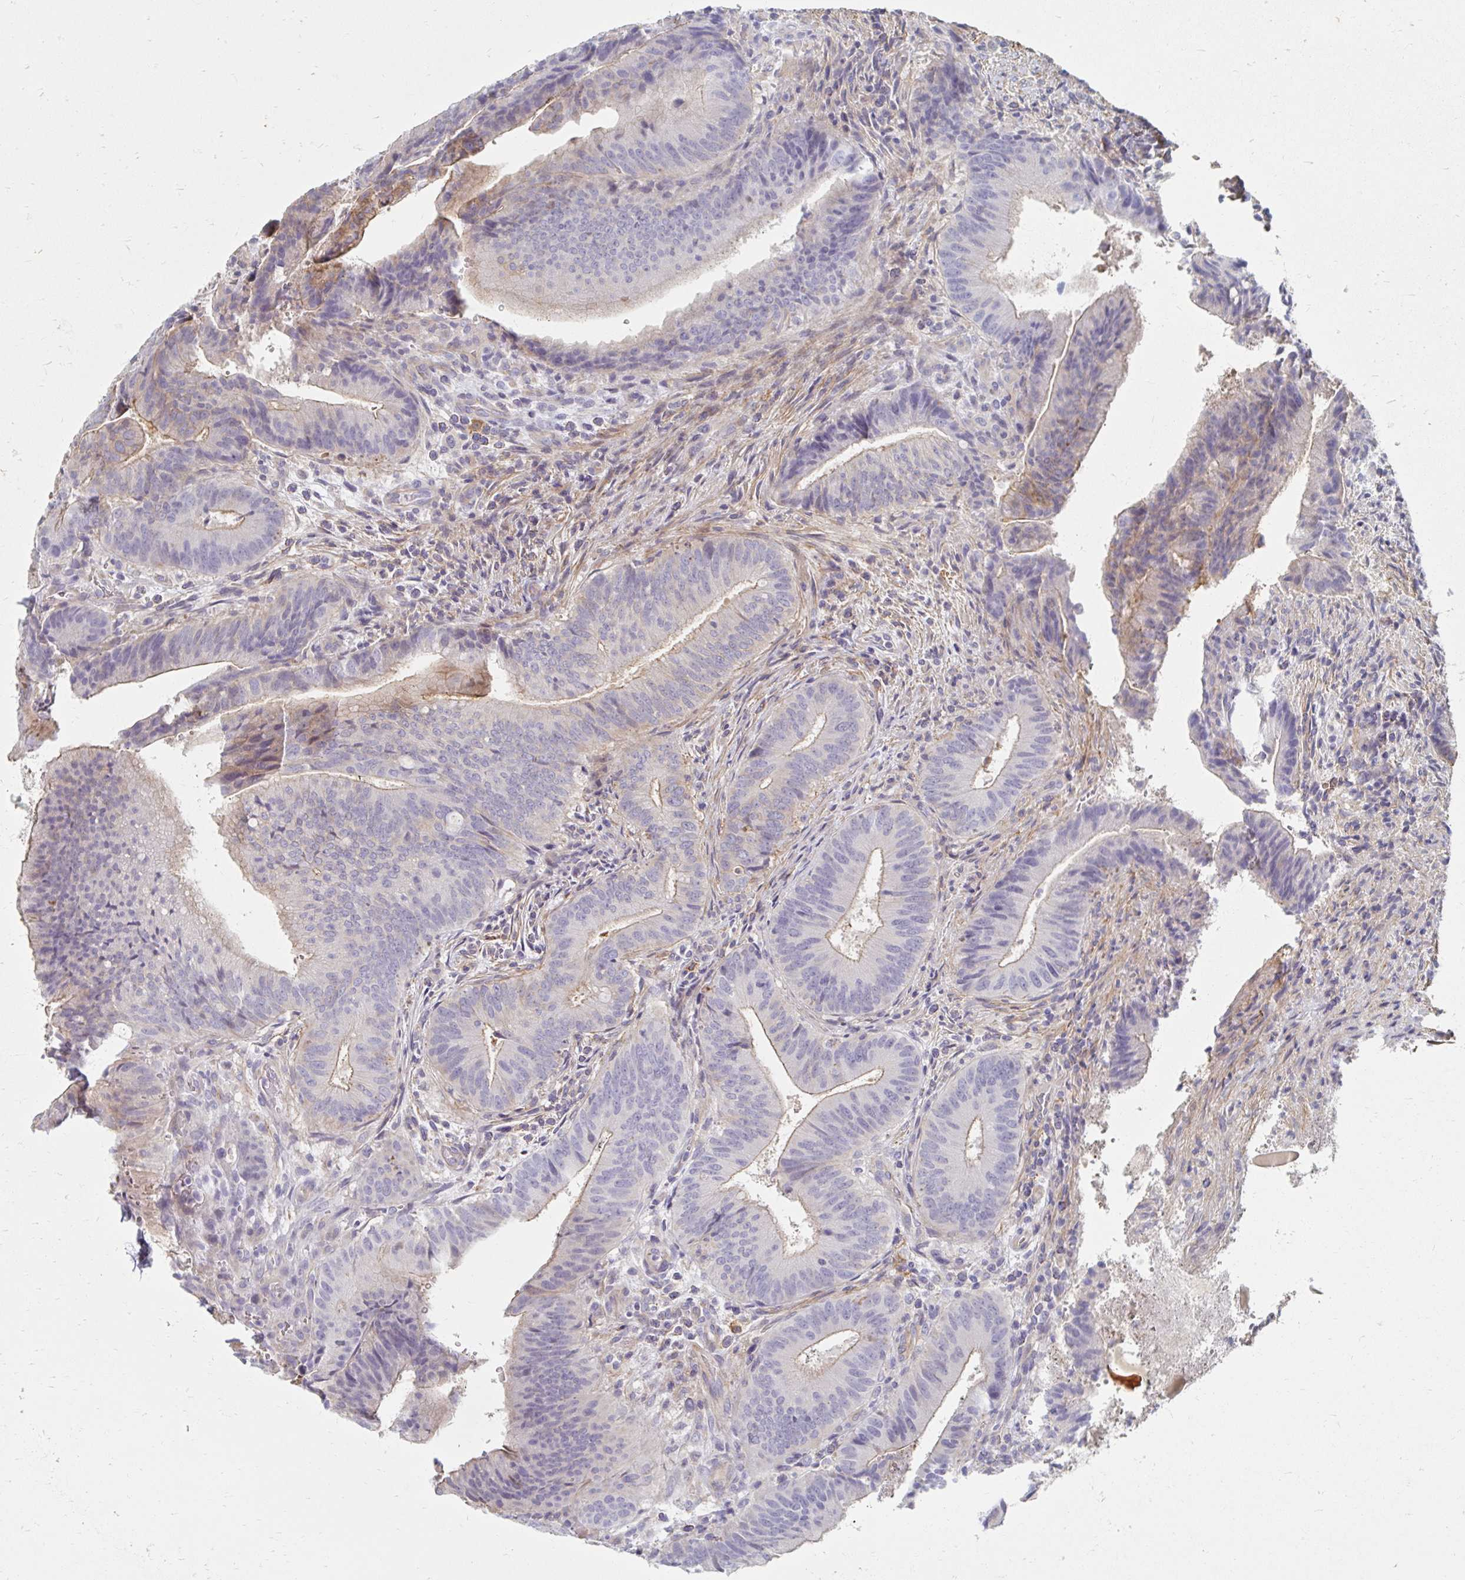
{"staining": {"intensity": "weak", "quantity": "<25%", "location": "cytoplasmic/membranous"}, "tissue": "colorectal cancer", "cell_type": "Tumor cells", "image_type": "cancer", "snomed": [{"axis": "morphology", "description": "Adenocarcinoma, NOS"}, {"axis": "topography", "description": "Colon"}], "caption": "Human colorectal cancer stained for a protein using immunohistochemistry (IHC) displays no expression in tumor cells.", "gene": "MYLK2", "patient": {"sex": "female", "age": 43}}